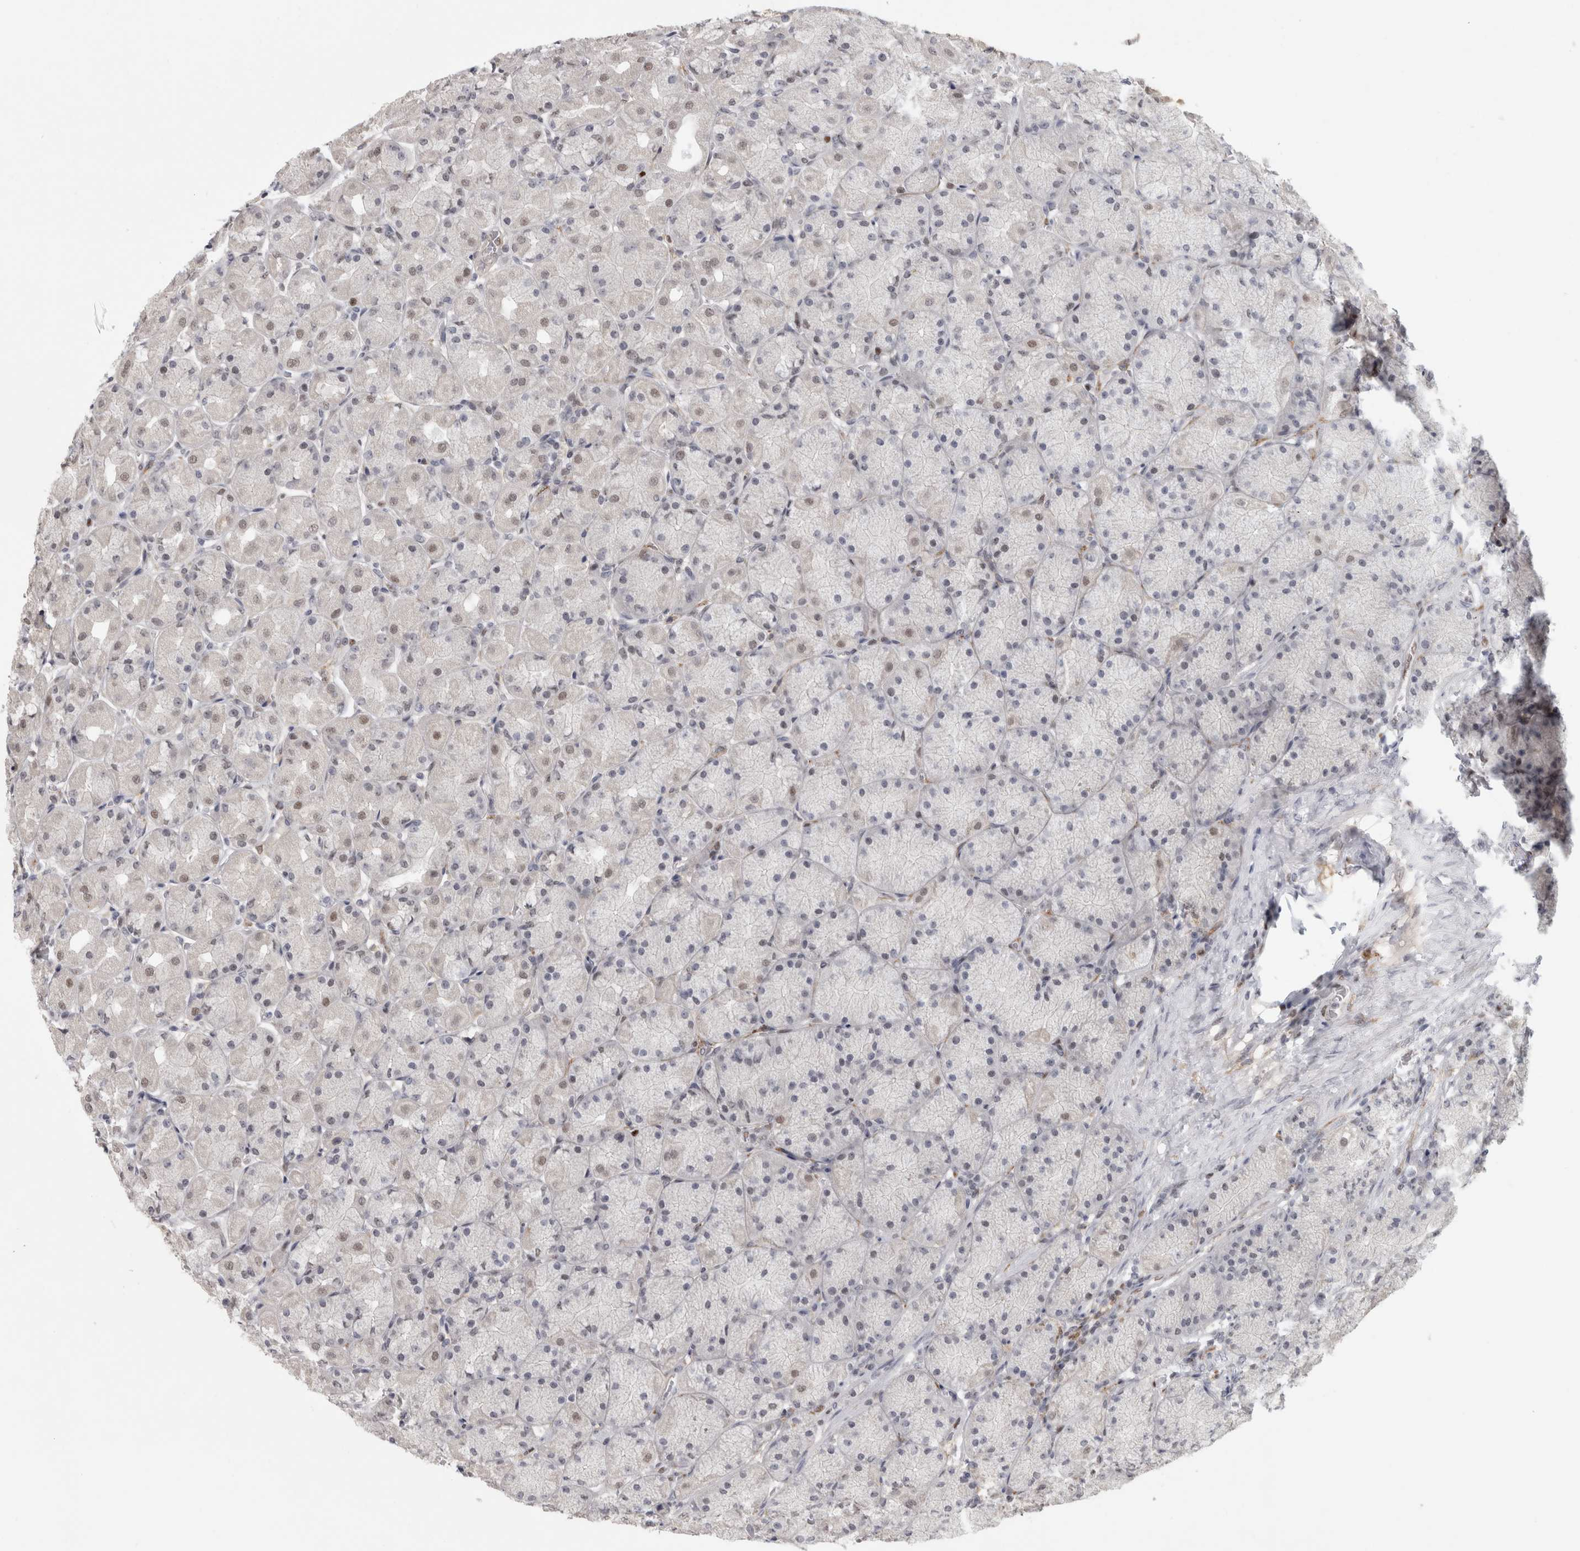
{"staining": {"intensity": "moderate", "quantity": "25%-75%", "location": "nuclear"}, "tissue": "stomach", "cell_type": "Glandular cells", "image_type": "normal", "snomed": [{"axis": "morphology", "description": "Normal tissue, NOS"}, {"axis": "topography", "description": "Stomach, upper"}], "caption": "Immunohistochemical staining of unremarkable stomach displays 25%-75% levels of moderate nuclear protein staining in about 25%-75% of glandular cells.", "gene": "SRARP", "patient": {"sex": "female", "age": 56}}